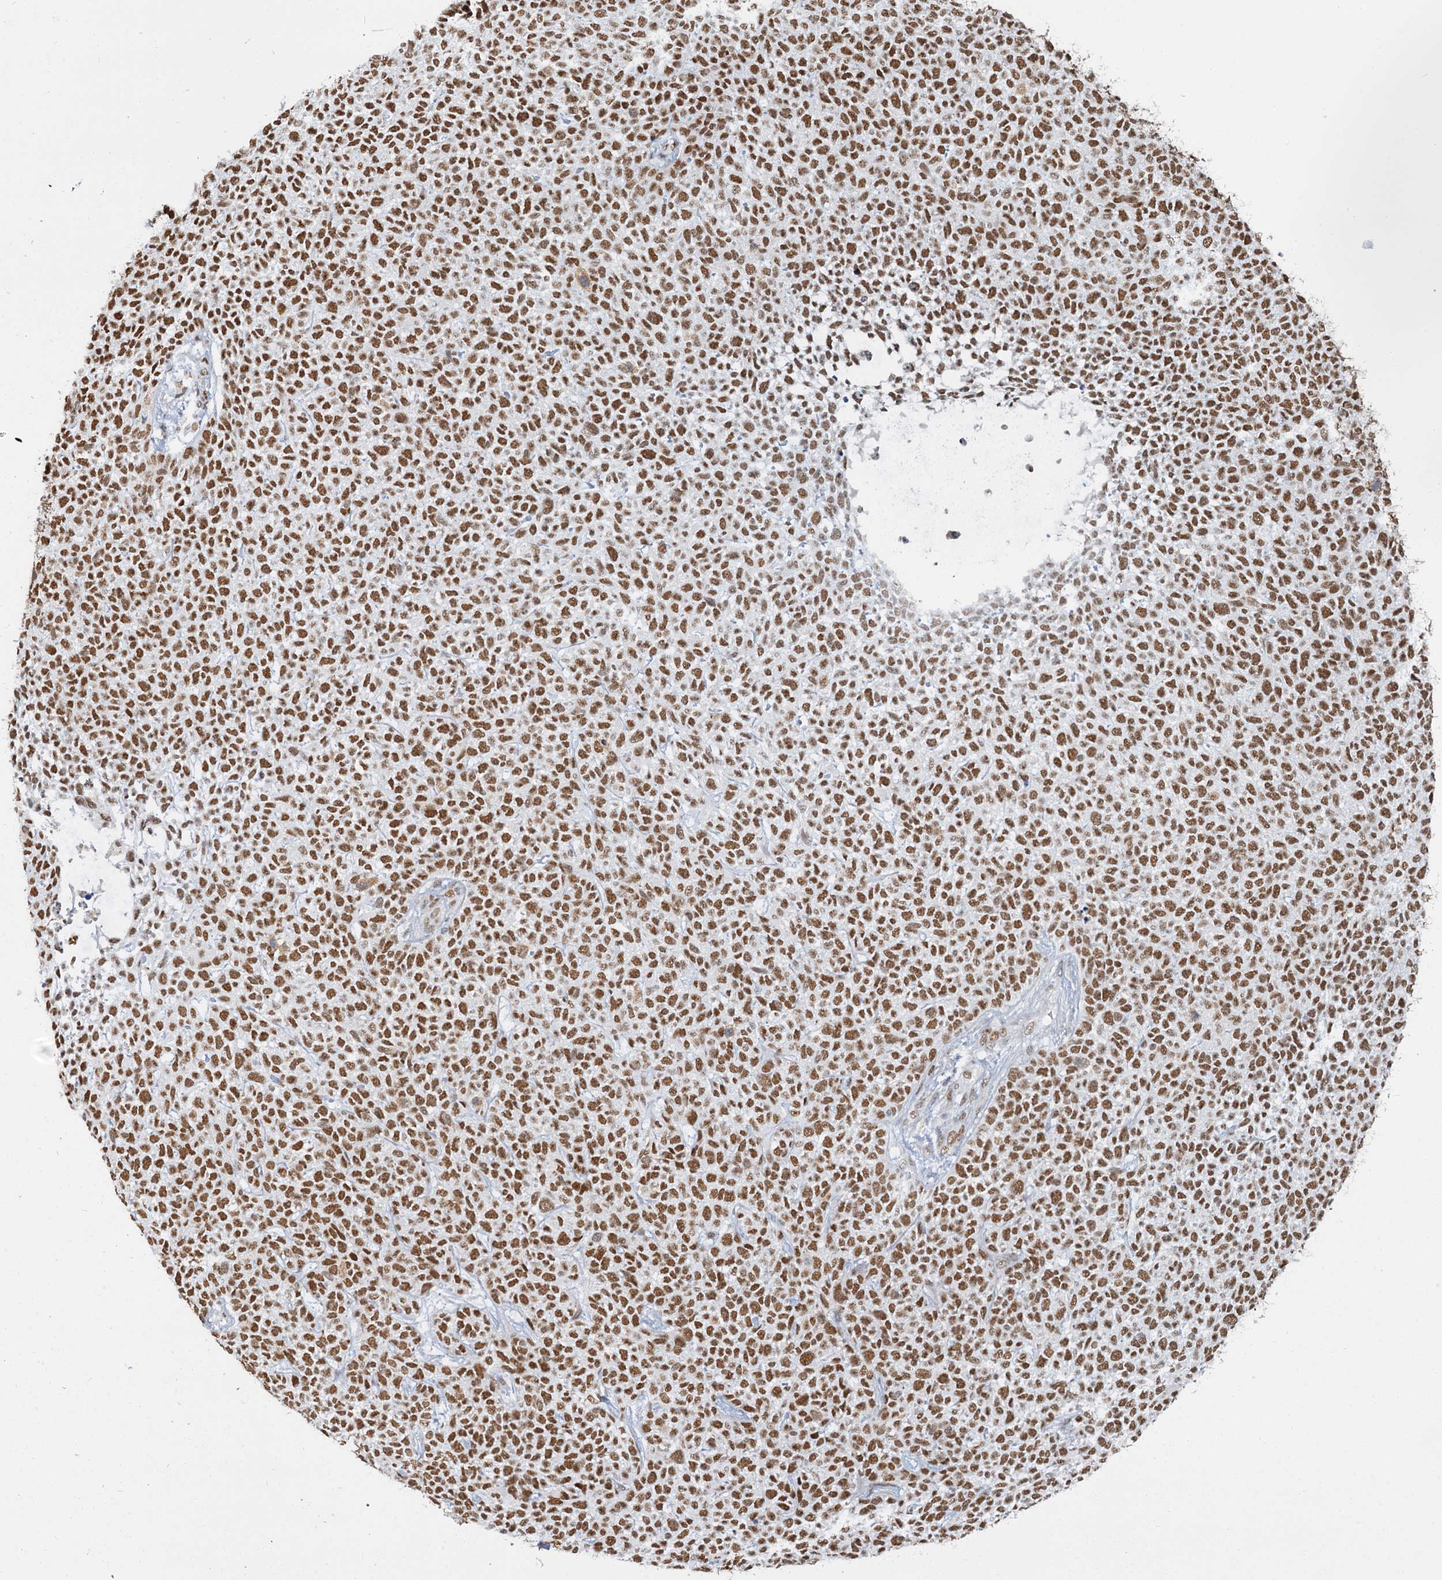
{"staining": {"intensity": "strong", "quantity": ">75%", "location": "nuclear"}, "tissue": "skin cancer", "cell_type": "Tumor cells", "image_type": "cancer", "snomed": [{"axis": "morphology", "description": "Basal cell carcinoma"}, {"axis": "topography", "description": "Skin"}], "caption": "Immunohistochemistry staining of skin basal cell carcinoma, which shows high levels of strong nuclear staining in about >75% of tumor cells indicating strong nuclear protein staining. The staining was performed using DAB (brown) for protein detection and nuclei were counterstained in hematoxylin (blue).", "gene": "RPRD1A", "patient": {"sex": "female", "age": 84}}